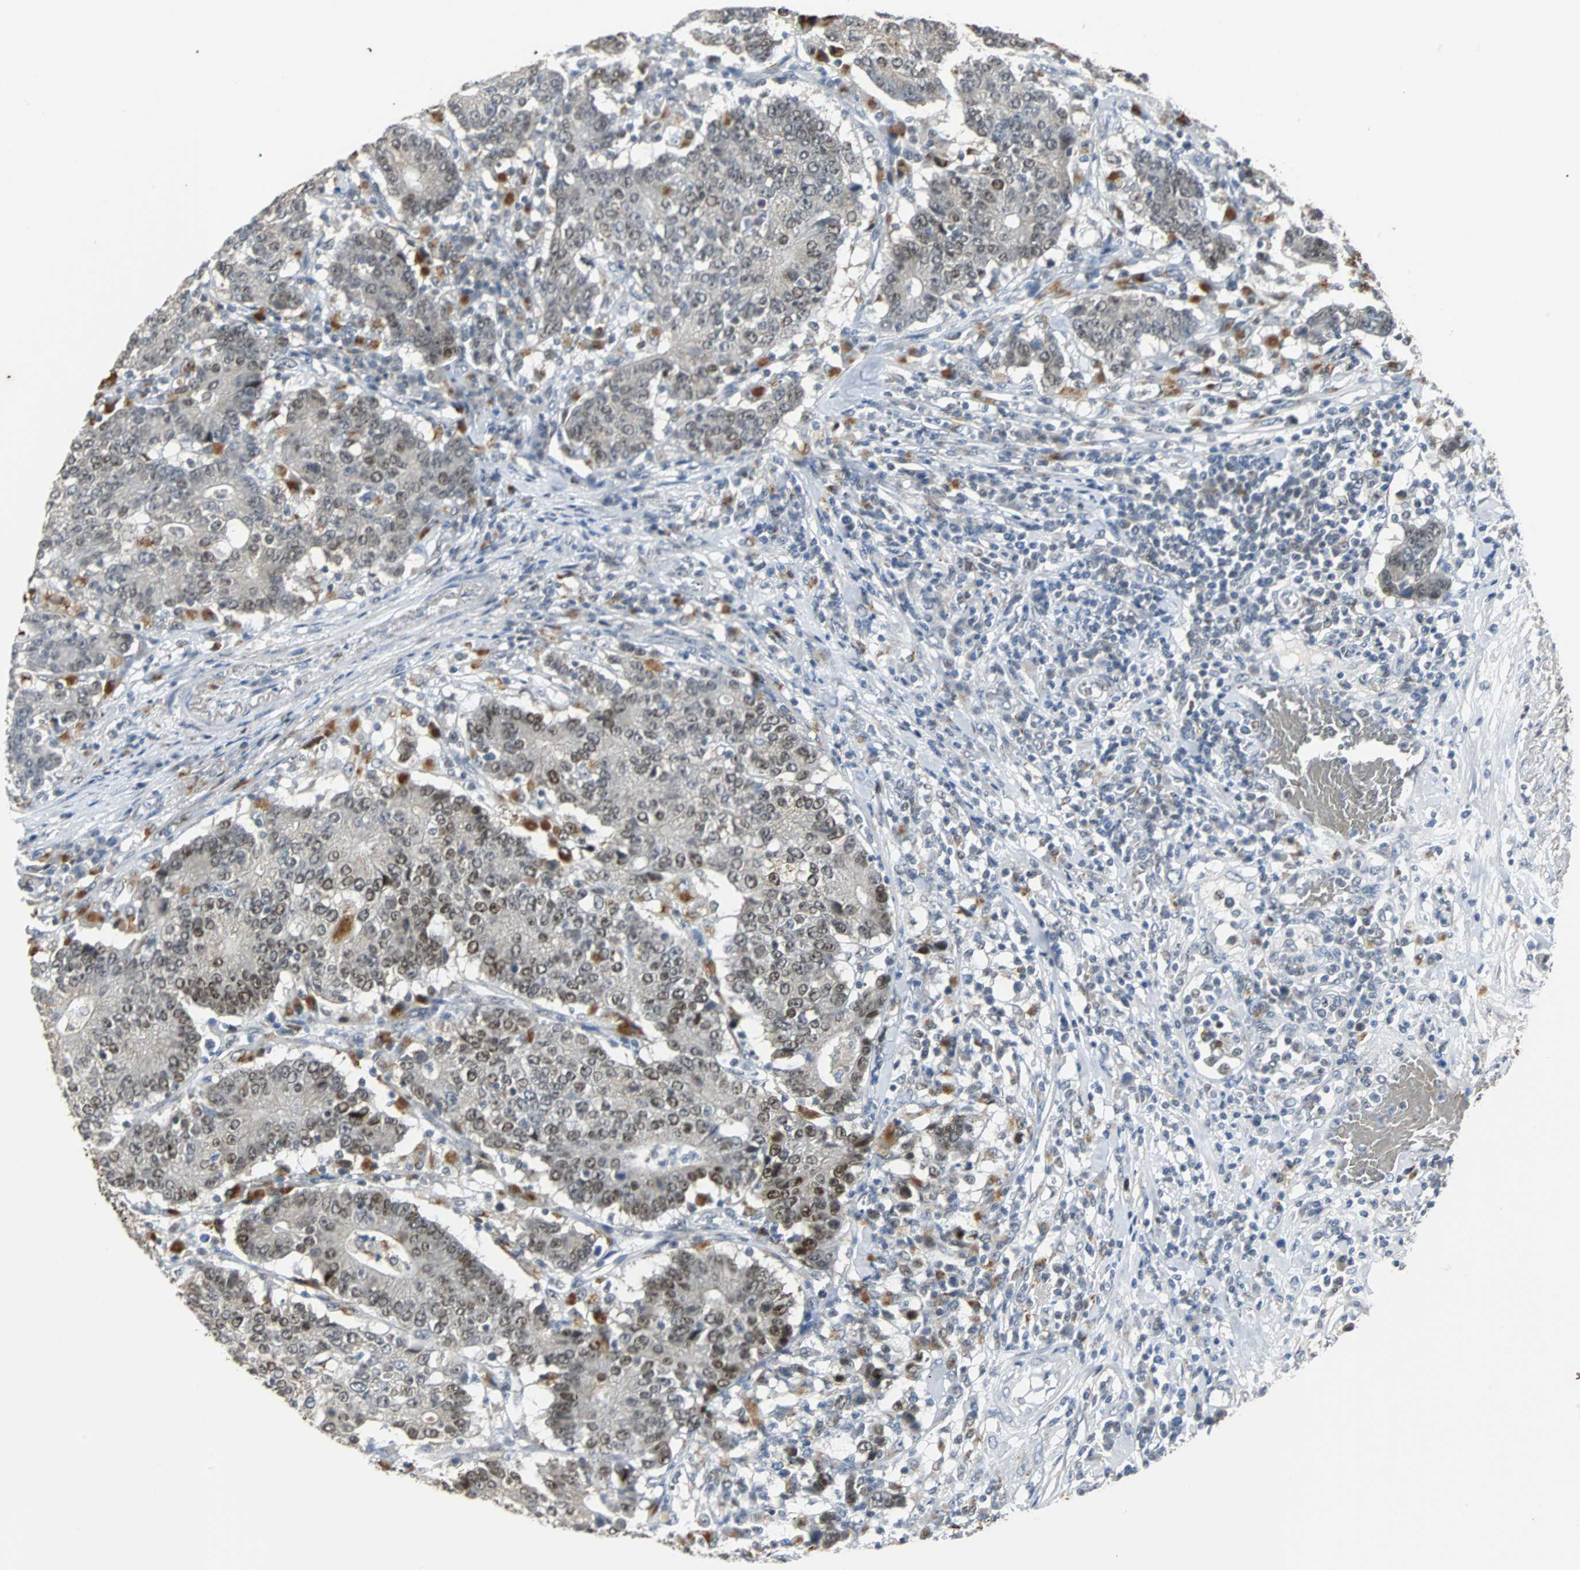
{"staining": {"intensity": "moderate", "quantity": "25%-75%", "location": "nuclear"}, "tissue": "colorectal cancer", "cell_type": "Tumor cells", "image_type": "cancer", "snomed": [{"axis": "morphology", "description": "Normal tissue, NOS"}, {"axis": "morphology", "description": "Adenocarcinoma, NOS"}, {"axis": "topography", "description": "Colon"}], "caption": "Colorectal adenocarcinoma stained with DAB immunohistochemistry (IHC) exhibits medium levels of moderate nuclear staining in approximately 25%-75% of tumor cells.", "gene": "HLX", "patient": {"sex": "female", "age": 75}}